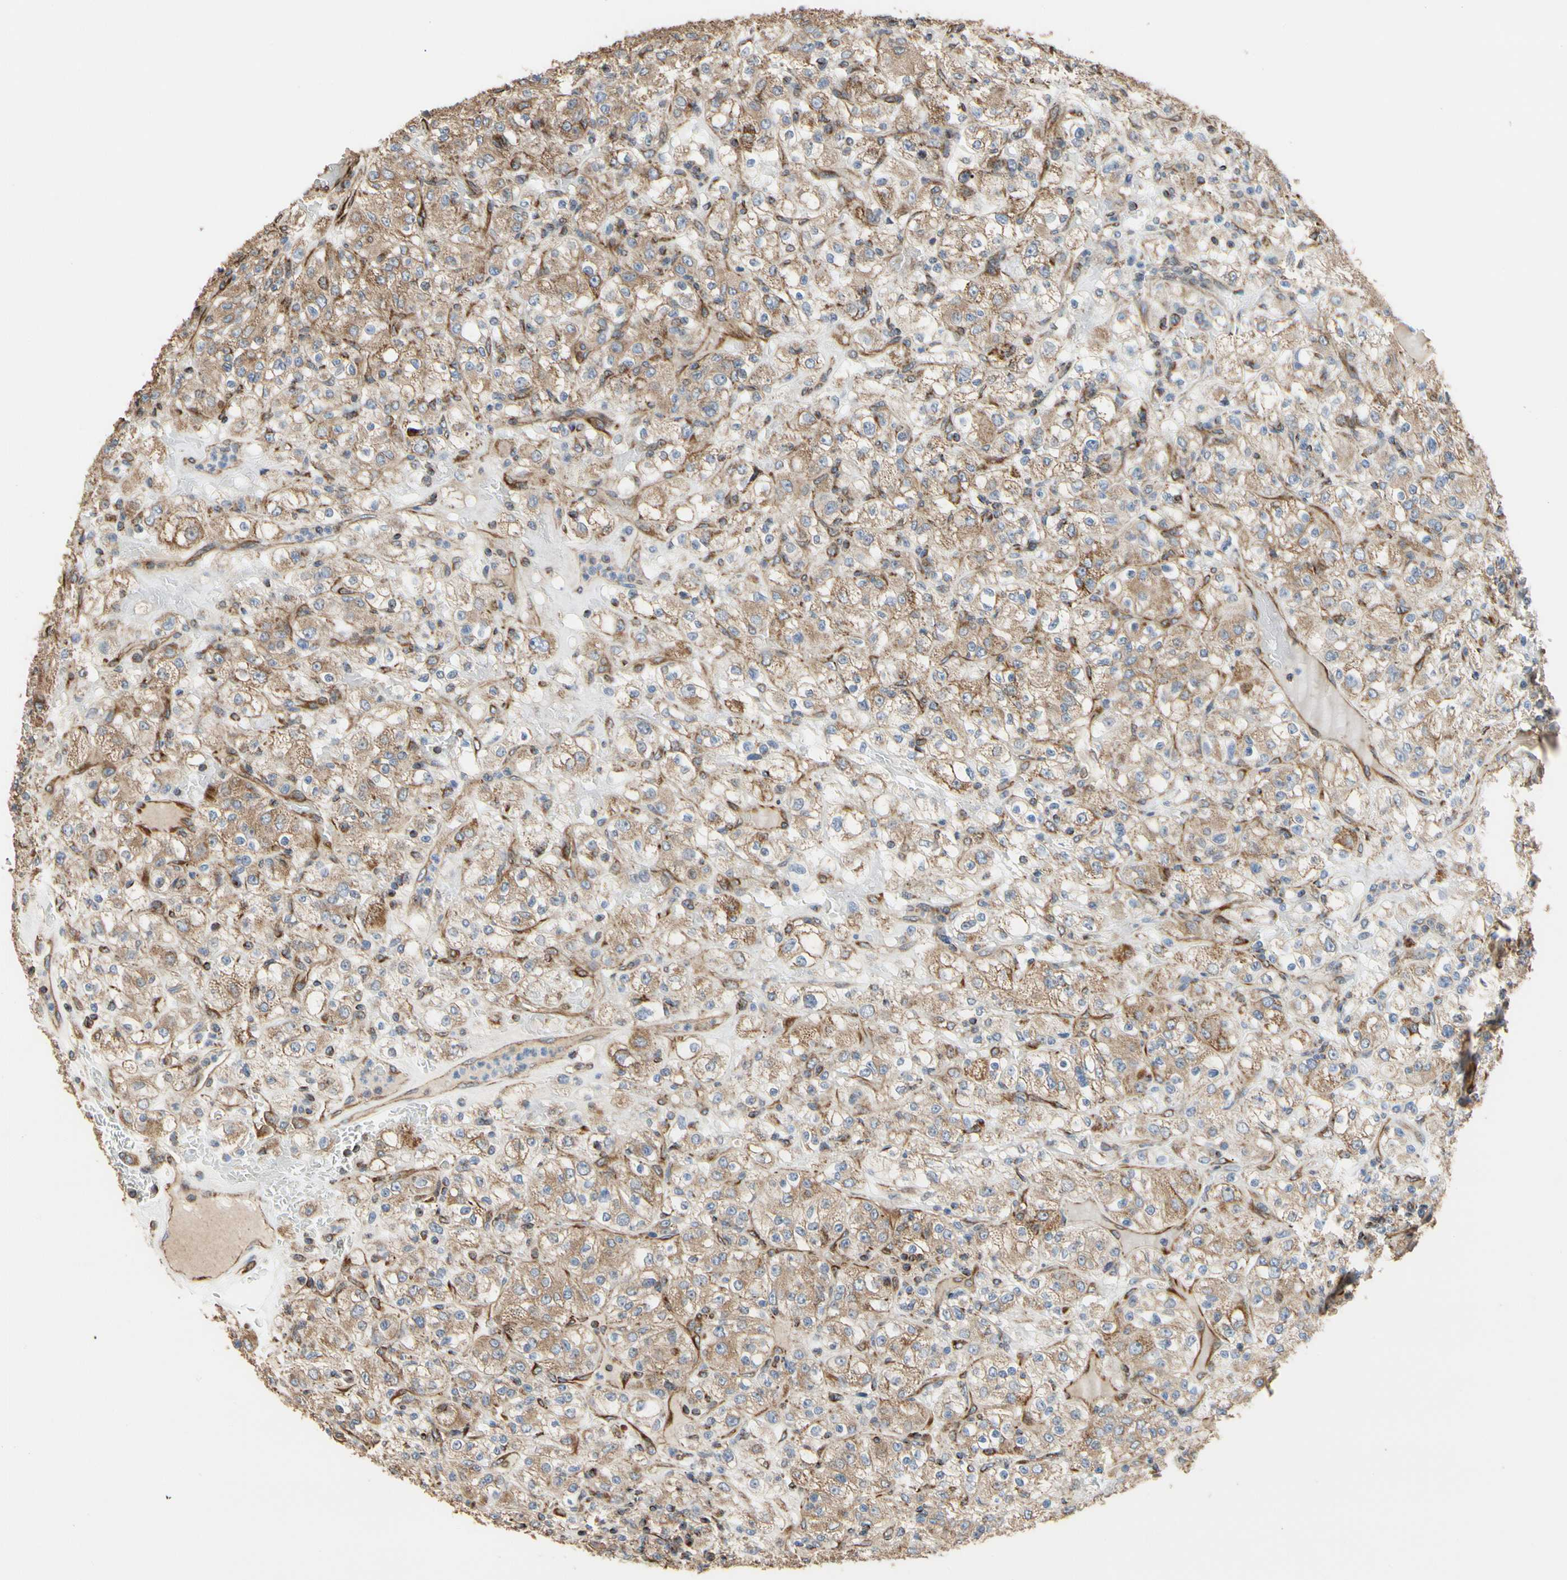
{"staining": {"intensity": "weak", "quantity": ">75%", "location": "cytoplasmic/membranous"}, "tissue": "renal cancer", "cell_type": "Tumor cells", "image_type": "cancer", "snomed": [{"axis": "morphology", "description": "Normal tissue, NOS"}, {"axis": "morphology", "description": "Adenocarcinoma, NOS"}, {"axis": "topography", "description": "Kidney"}], "caption": "Immunohistochemistry (IHC) of human renal adenocarcinoma demonstrates low levels of weak cytoplasmic/membranous positivity in about >75% of tumor cells. Using DAB (brown) and hematoxylin (blue) stains, captured at high magnification using brightfield microscopy.", "gene": "TUBA1A", "patient": {"sex": "female", "age": 72}}